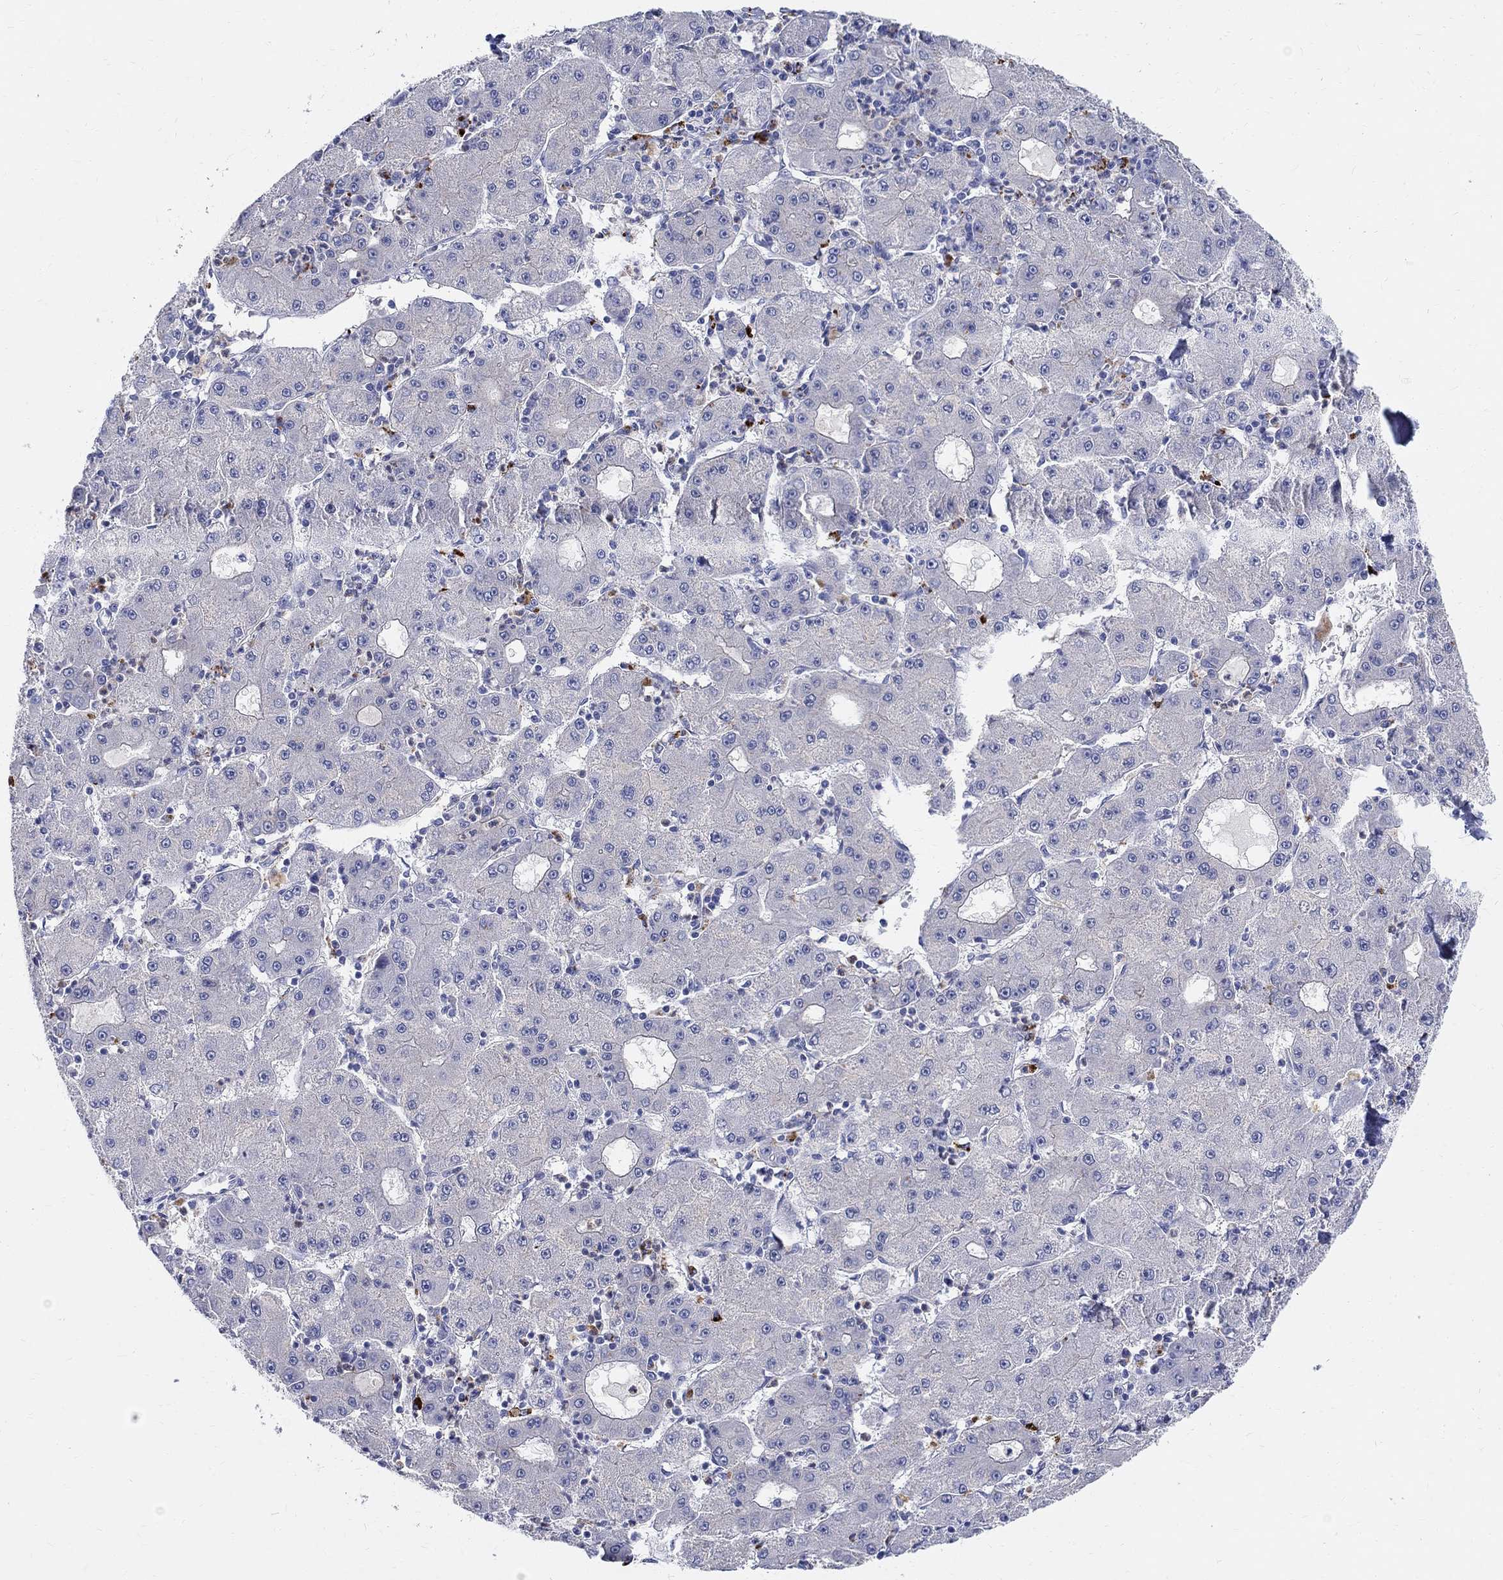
{"staining": {"intensity": "negative", "quantity": "none", "location": "none"}, "tissue": "liver cancer", "cell_type": "Tumor cells", "image_type": "cancer", "snomed": [{"axis": "morphology", "description": "Carcinoma, Hepatocellular, NOS"}, {"axis": "topography", "description": "Liver"}], "caption": "Photomicrograph shows no protein positivity in tumor cells of liver cancer tissue. (Brightfield microscopy of DAB (3,3'-diaminobenzidine) immunohistochemistry at high magnification).", "gene": "SOX2", "patient": {"sex": "male", "age": 73}}